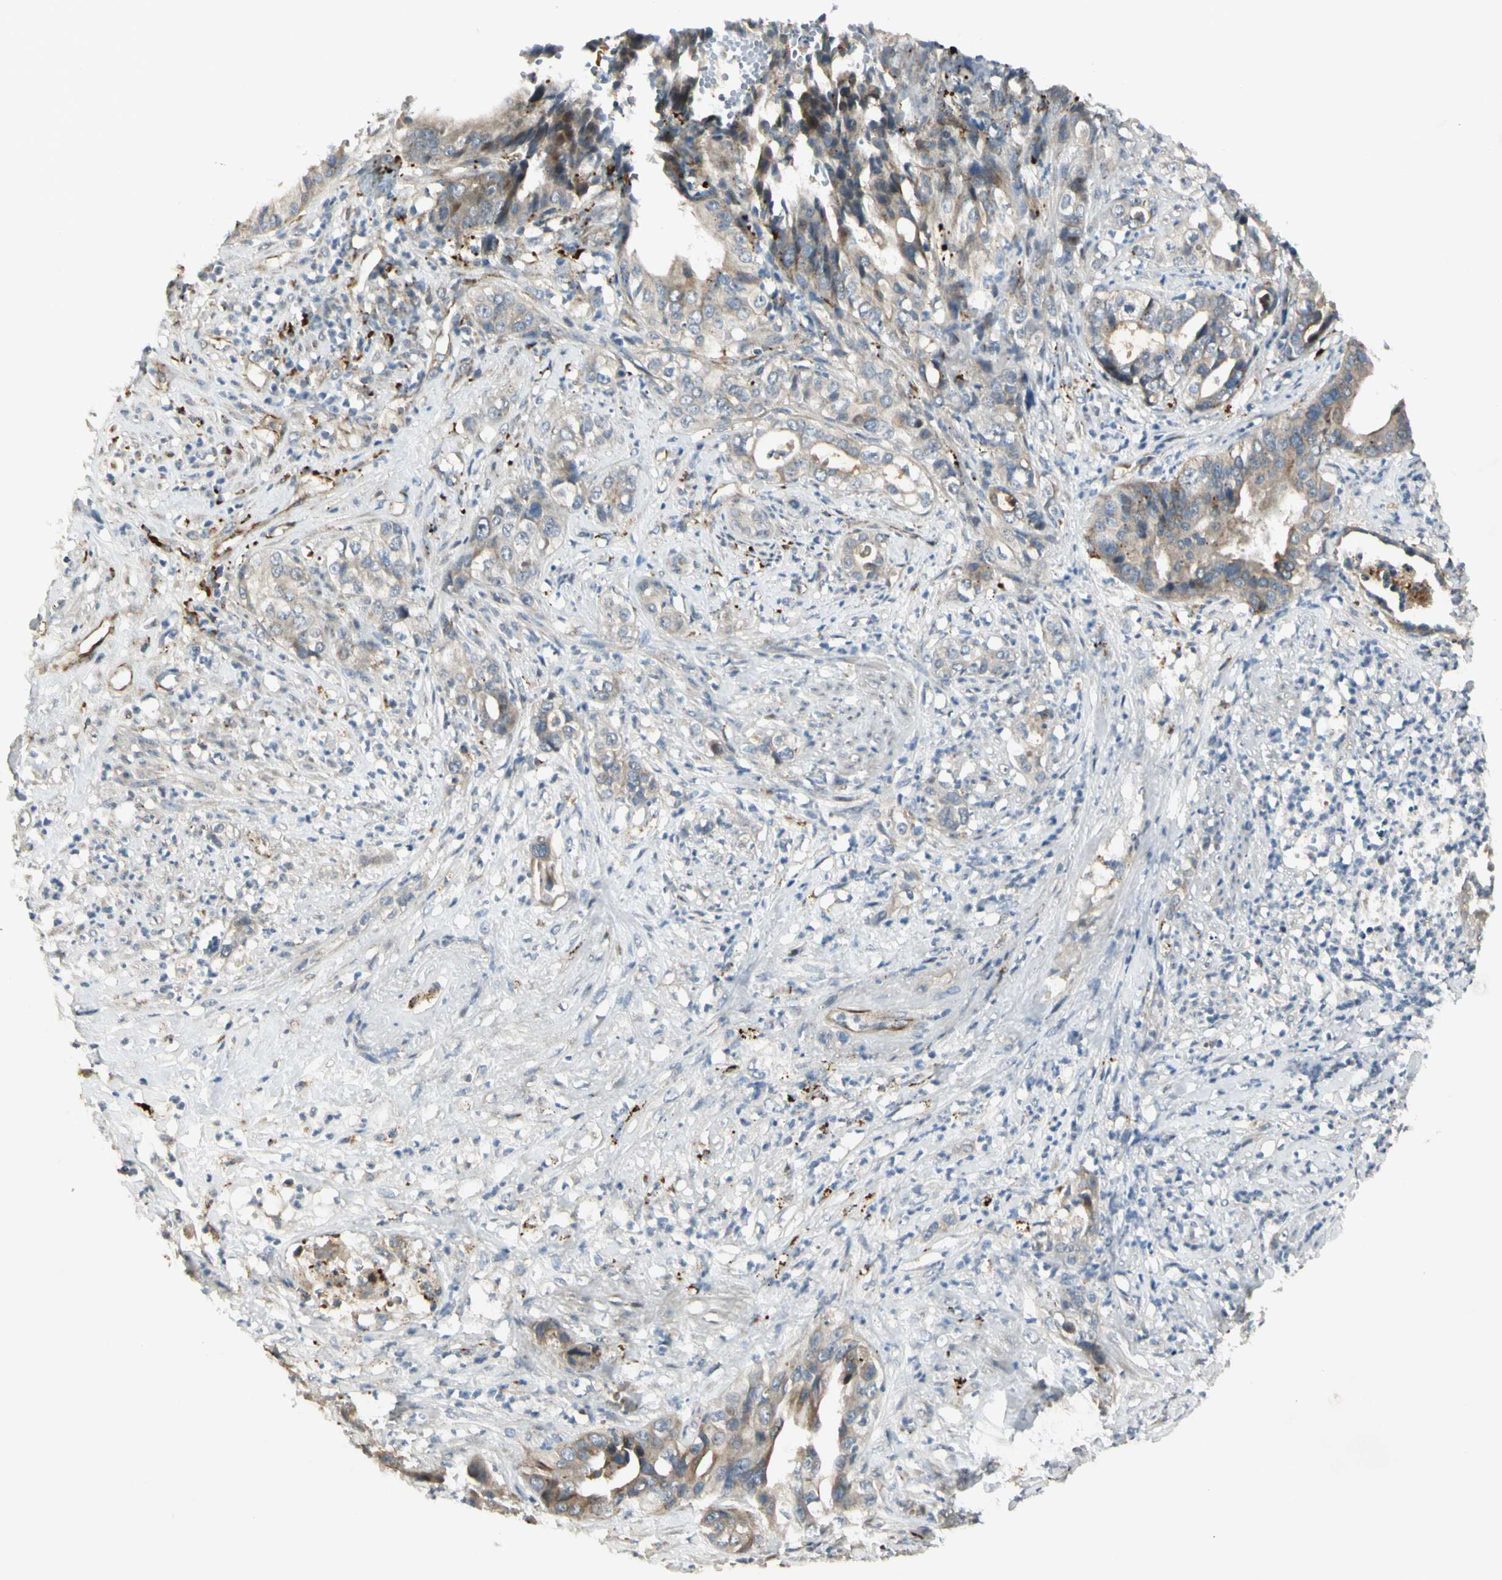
{"staining": {"intensity": "weak", "quantity": "25%-75%", "location": "cytoplasmic/membranous"}, "tissue": "liver cancer", "cell_type": "Tumor cells", "image_type": "cancer", "snomed": [{"axis": "morphology", "description": "Cholangiocarcinoma"}, {"axis": "topography", "description": "Liver"}], "caption": "There is low levels of weak cytoplasmic/membranous expression in tumor cells of liver cholangiocarcinoma, as demonstrated by immunohistochemical staining (brown color).", "gene": "NDFIP1", "patient": {"sex": "female", "age": 61}}